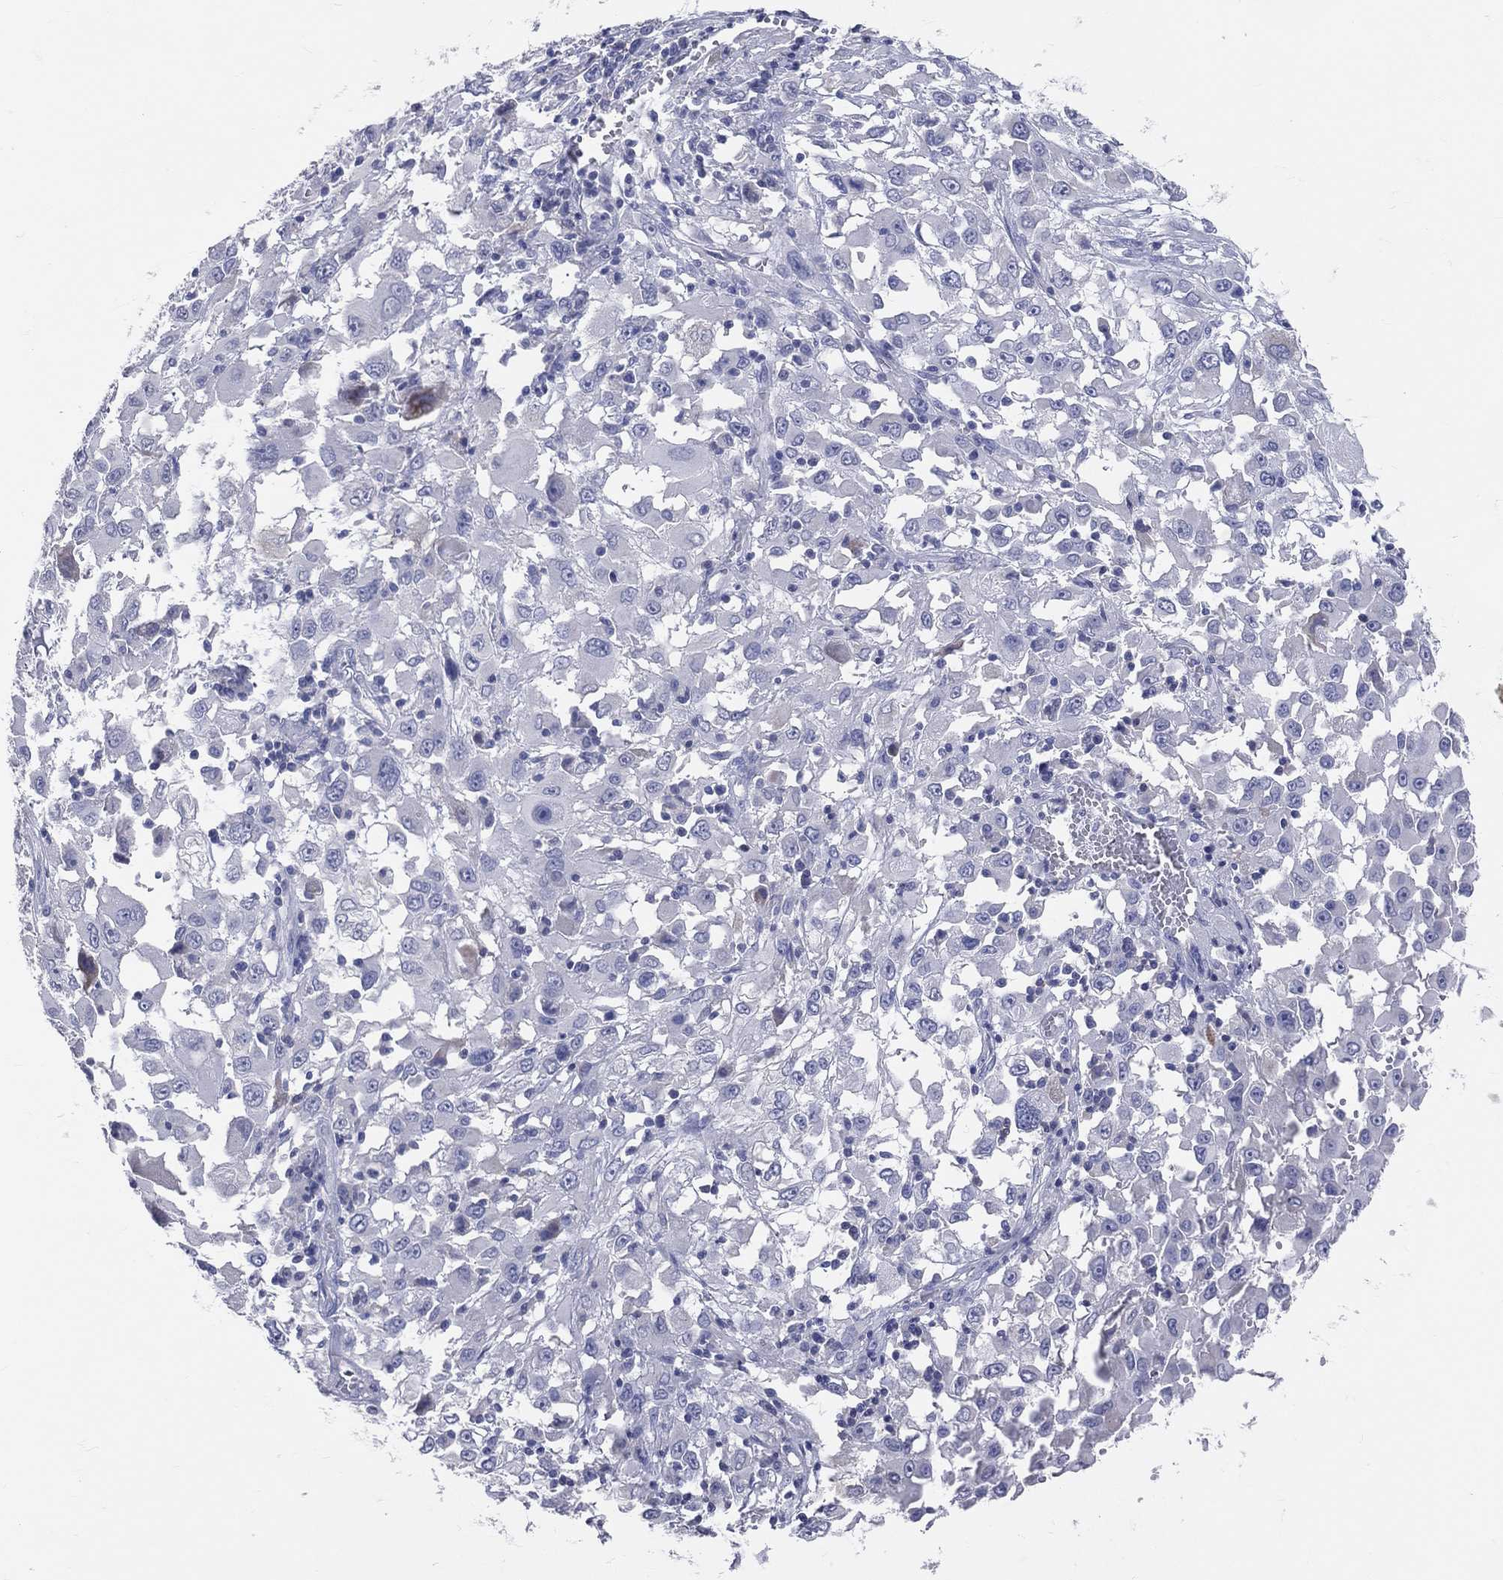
{"staining": {"intensity": "negative", "quantity": "none", "location": "none"}, "tissue": "melanoma", "cell_type": "Tumor cells", "image_type": "cancer", "snomed": [{"axis": "morphology", "description": "Malignant melanoma, Metastatic site"}, {"axis": "topography", "description": "Soft tissue"}], "caption": "DAB immunohistochemical staining of human malignant melanoma (metastatic site) displays no significant positivity in tumor cells. The staining is performed using DAB brown chromogen with nuclei counter-stained in using hematoxylin.", "gene": "LAT", "patient": {"sex": "male", "age": 50}}